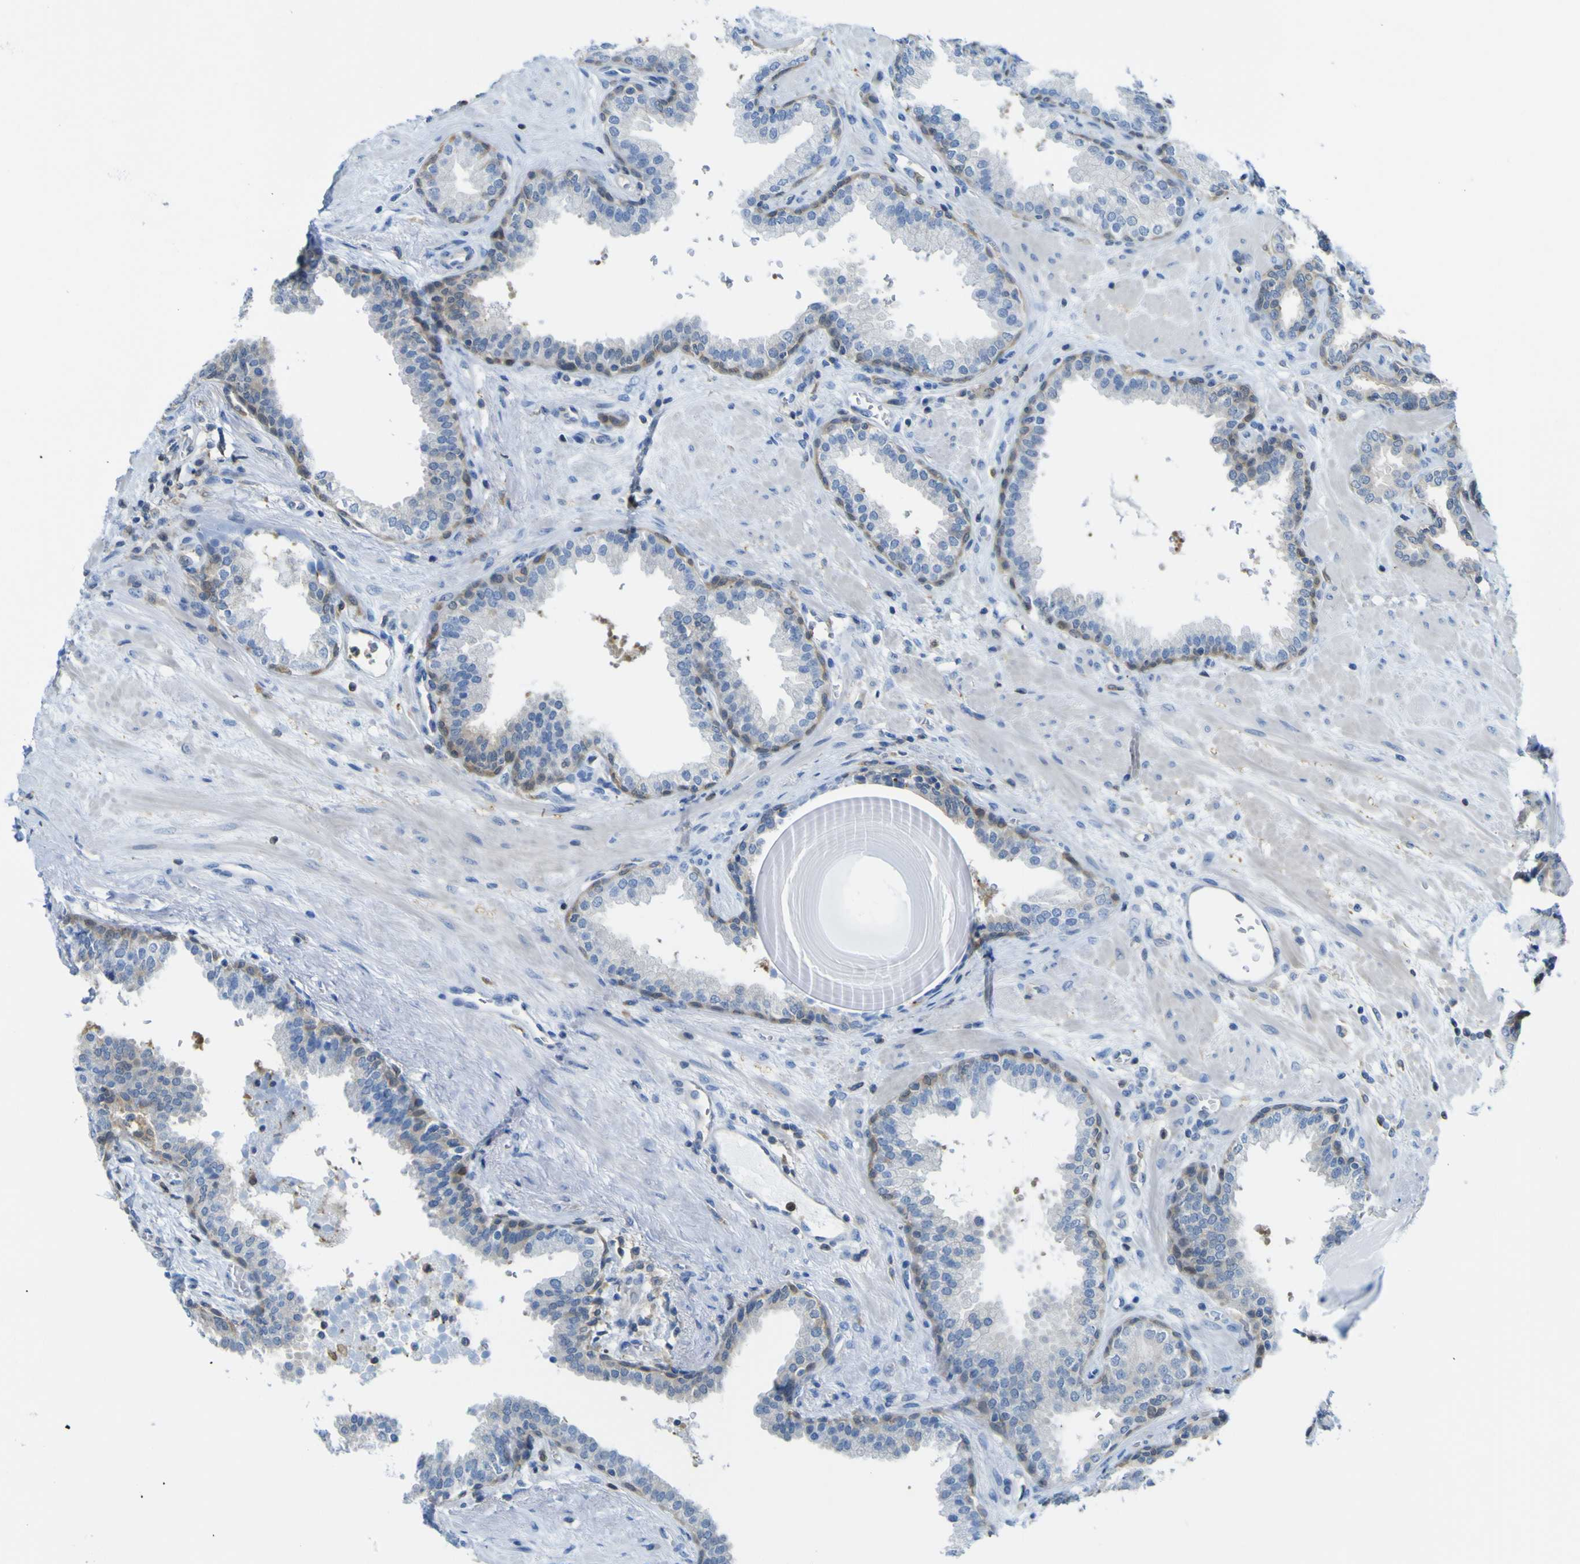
{"staining": {"intensity": "weak", "quantity": "<25%", "location": "cytoplasmic/membranous"}, "tissue": "prostate", "cell_type": "Glandular cells", "image_type": "normal", "snomed": [{"axis": "morphology", "description": "Normal tissue, NOS"}, {"axis": "topography", "description": "Prostate"}], "caption": "An image of prostate stained for a protein exhibits no brown staining in glandular cells.", "gene": "ABHD3", "patient": {"sex": "male", "age": 51}}